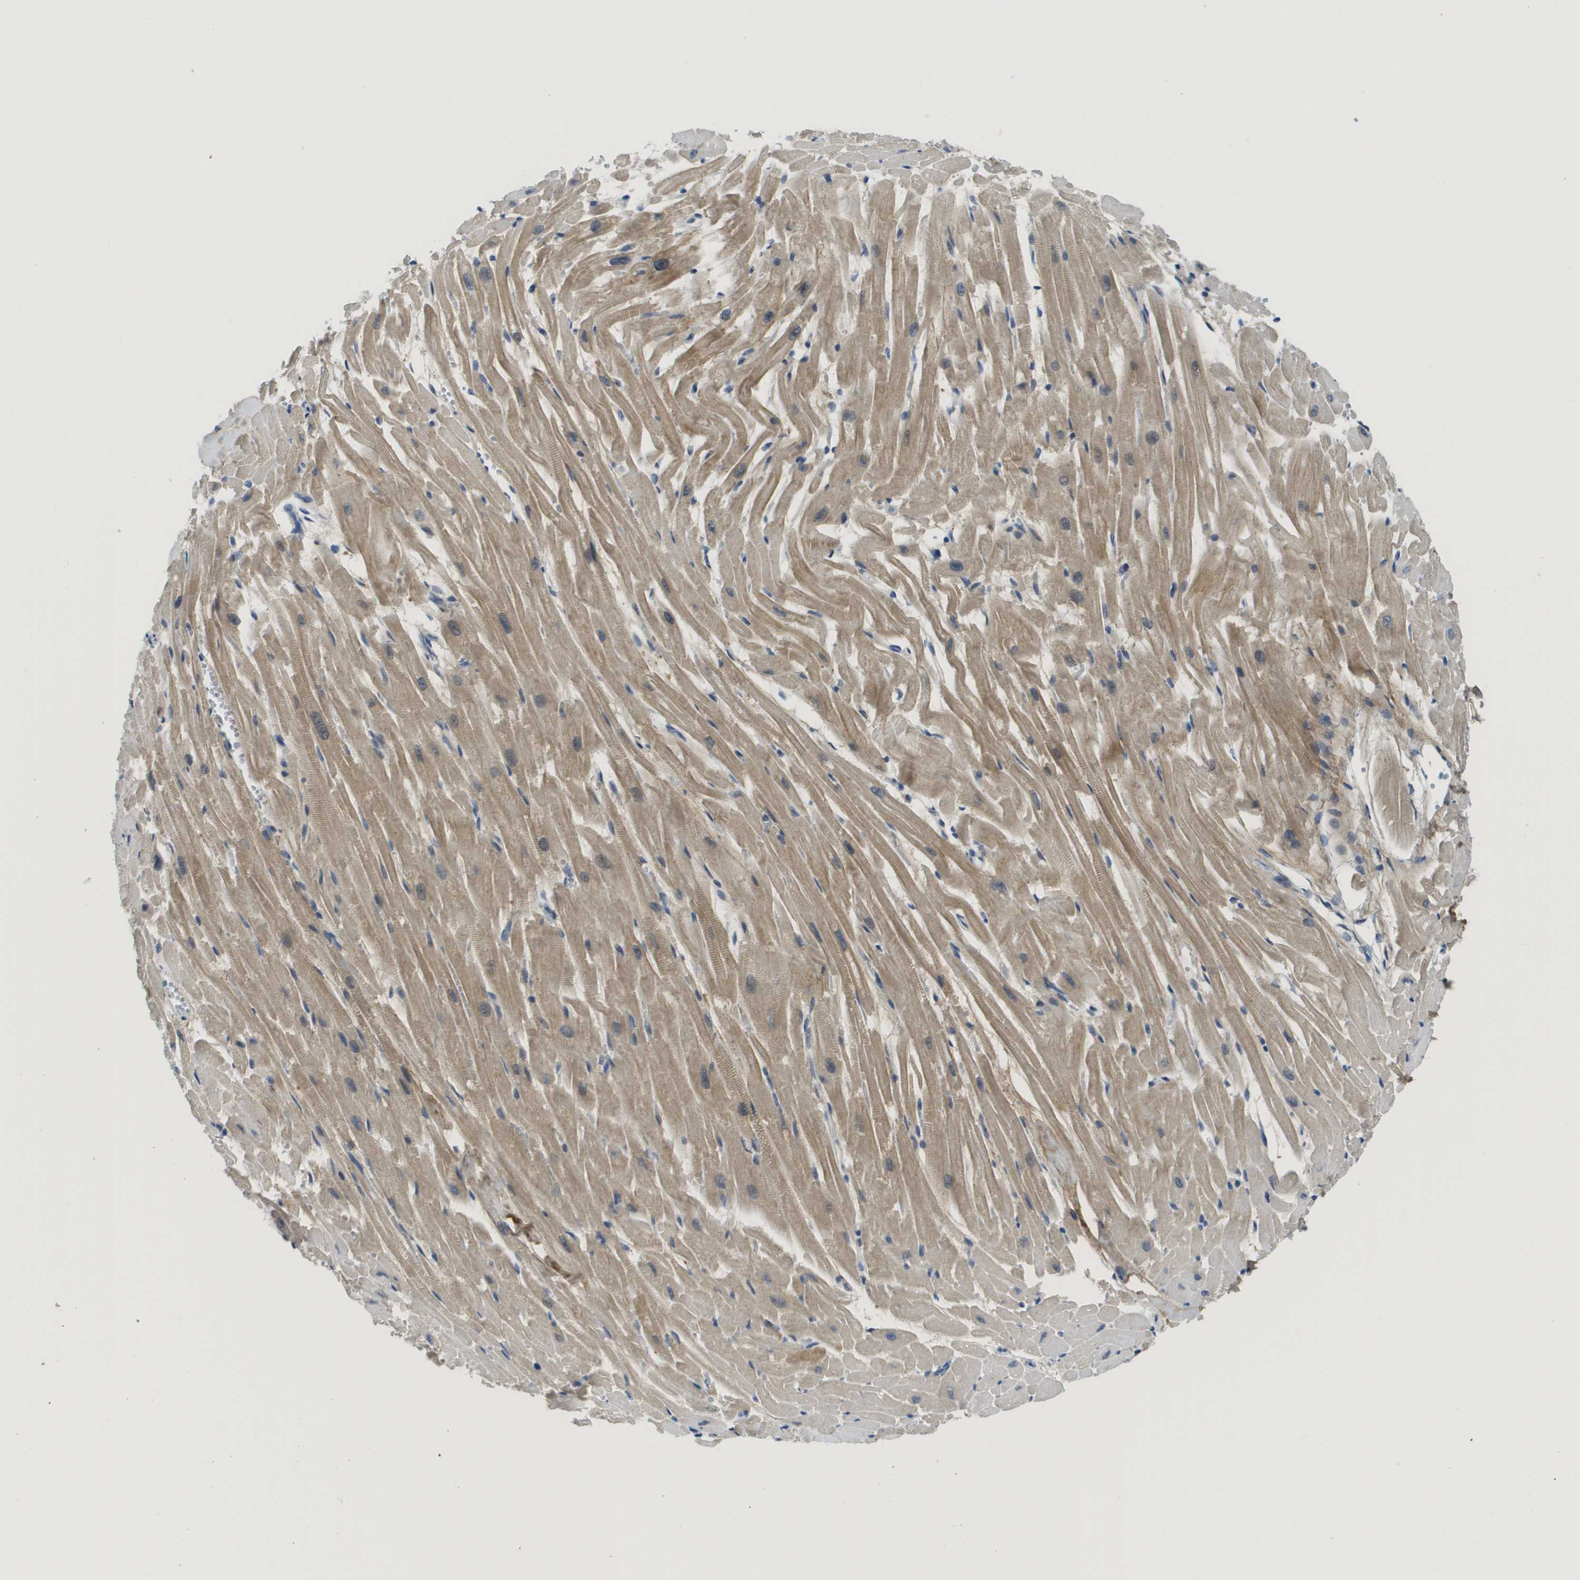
{"staining": {"intensity": "weak", "quantity": "25%-75%", "location": "cytoplasmic/membranous"}, "tissue": "heart muscle", "cell_type": "Cardiomyocytes", "image_type": "normal", "snomed": [{"axis": "morphology", "description": "Normal tissue, NOS"}, {"axis": "topography", "description": "Heart"}], "caption": "Benign heart muscle displays weak cytoplasmic/membranous positivity in approximately 25%-75% of cardiomyocytes, visualized by immunohistochemistry. Ihc stains the protein in brown and the nuclei are stained blue.", "gene": "SMARCAD1", "patient": {"sex": "female", "age": 19}}